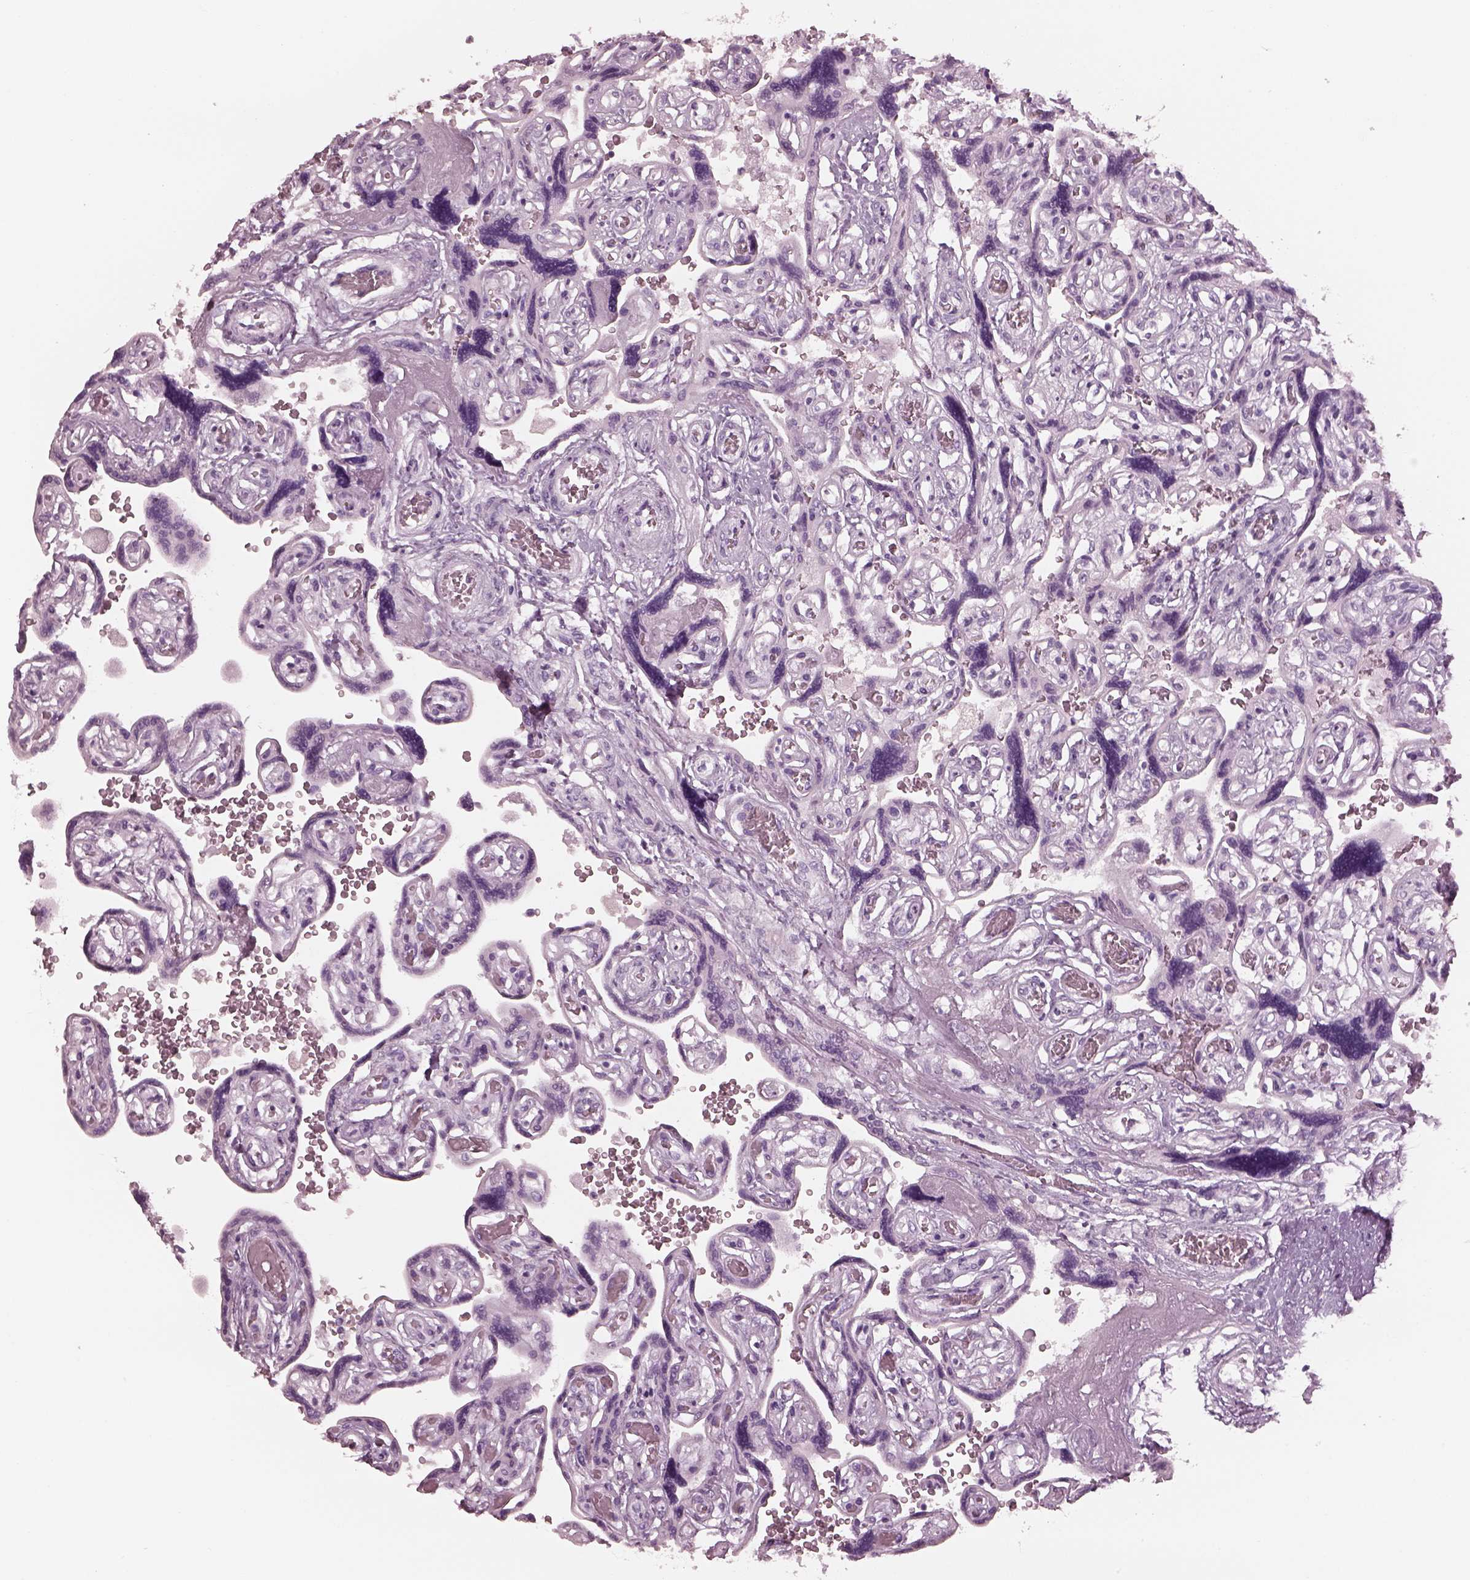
{"staining": {"intensity": "negative", "quantity": "none", "location": "none"}, "tissue": "placenta", "cell_type": "Decidual cells", "image_type": "normal", "snomed": [{"axis": "morphology", "description": "Normal tissue, NOS"}, {"axis": "topography", "description": "Placenta"}], "caption": "The photomicrograph demonstrates no staining of decidual cells in benign placenta. (Stains: DAB immunohistochemistry with hematoxylin counter stain, Microscopy: brightfield microscopy at high magnification).", "gene": "C2orf81", "patient": {"sex": "female", "age": 32}}